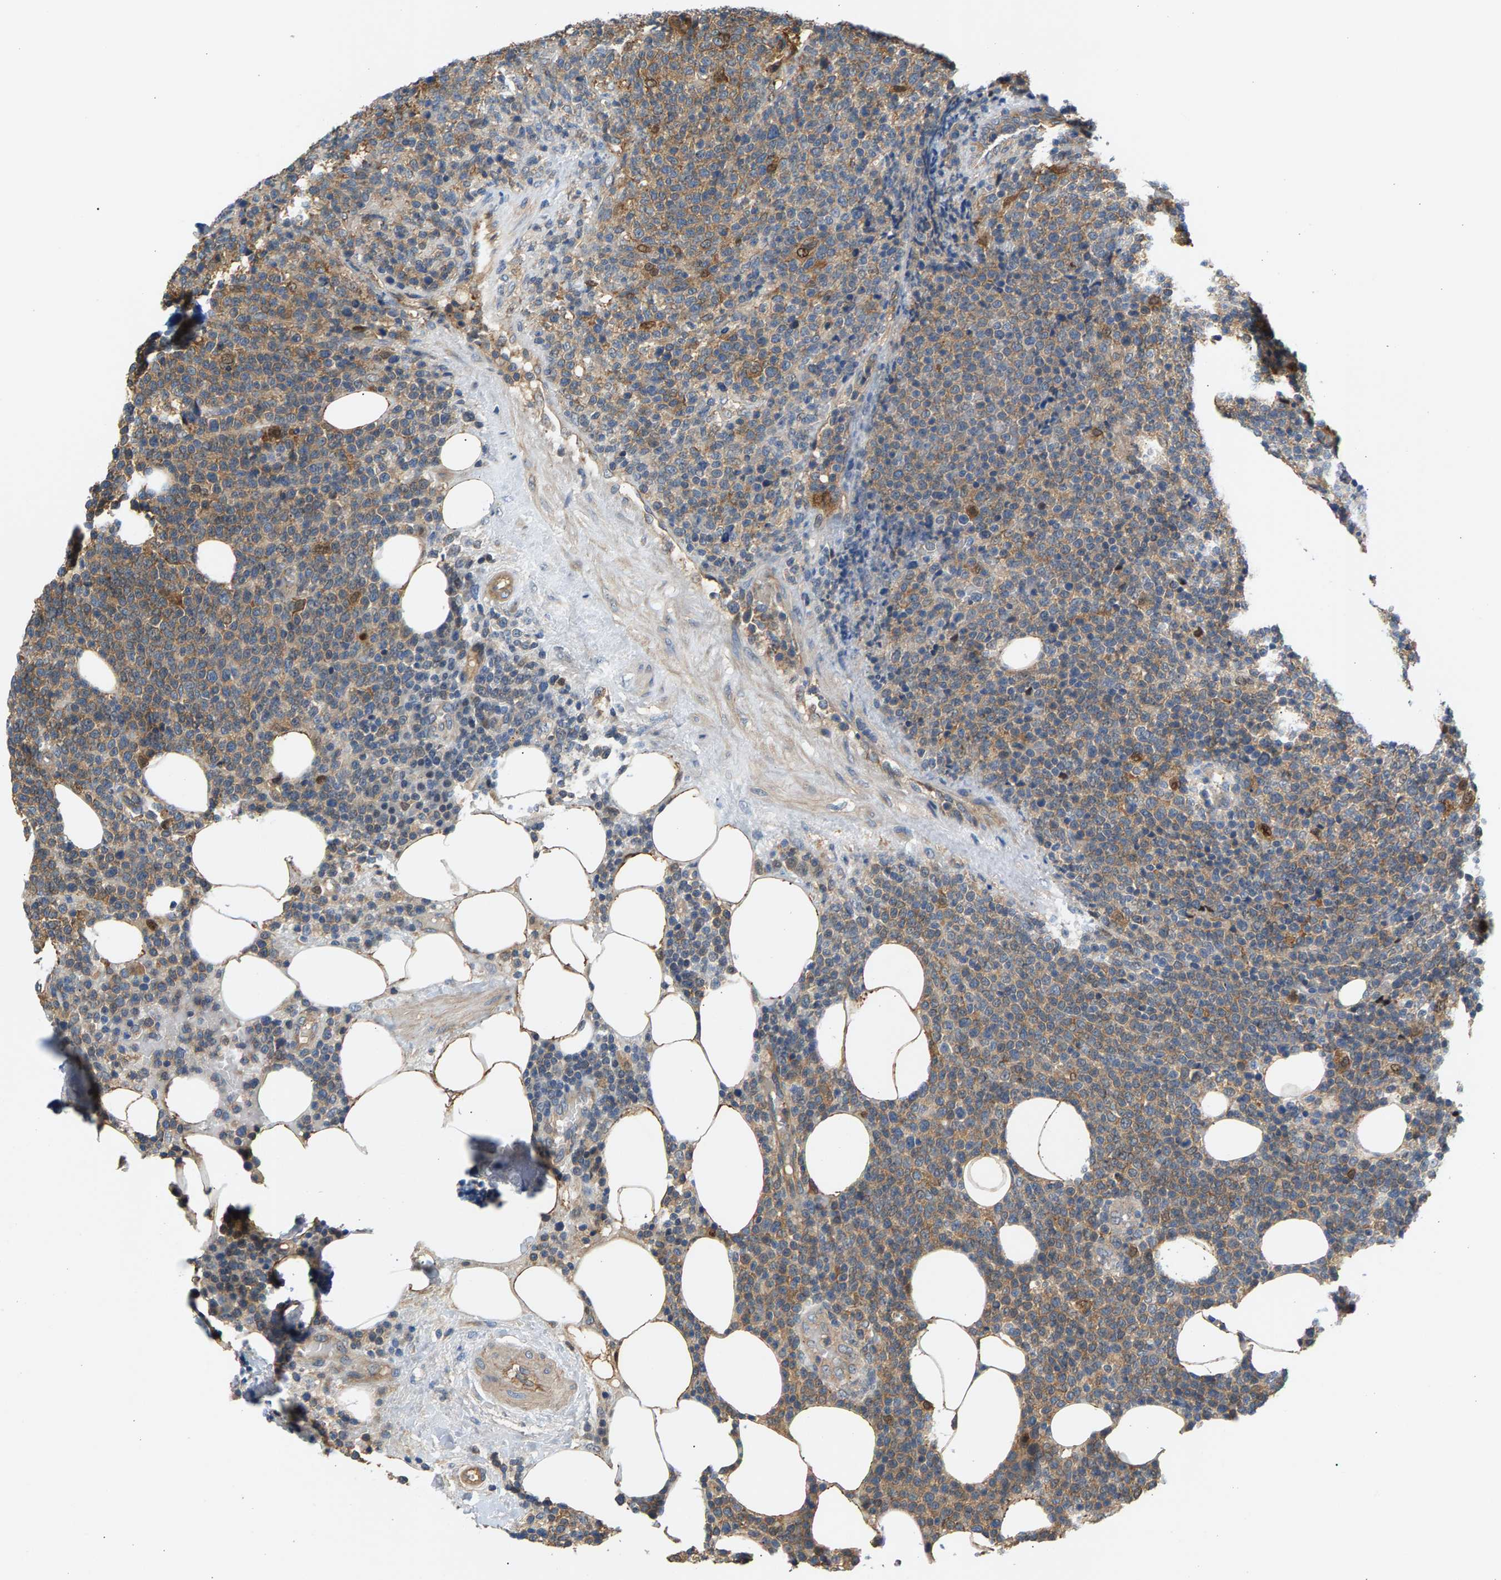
{"staining": {"intensity": "moderate", "quantity": ">75%", "location": "cytoplasmic/membranous"}, "tissue": "lymphoma", "cell_type": "Tumor cells", "image_type": "cancer", "snomed": [{"axis": "morphology", "description": "Malignant lymphoma, non-Hodgkin's type, High grade"}, {"axis": "topography", "description": "Lymph node"}], "caption": "Malignant lymphoma, non-Hodgkin's type (high-grade) stained with a brown dye exhibits moderate cytoplasmic/membranous positive expression in about >75% of tumor cells.", "gene": "KRTAP27-1", "patient": {"sex": "male", "age": 61}}